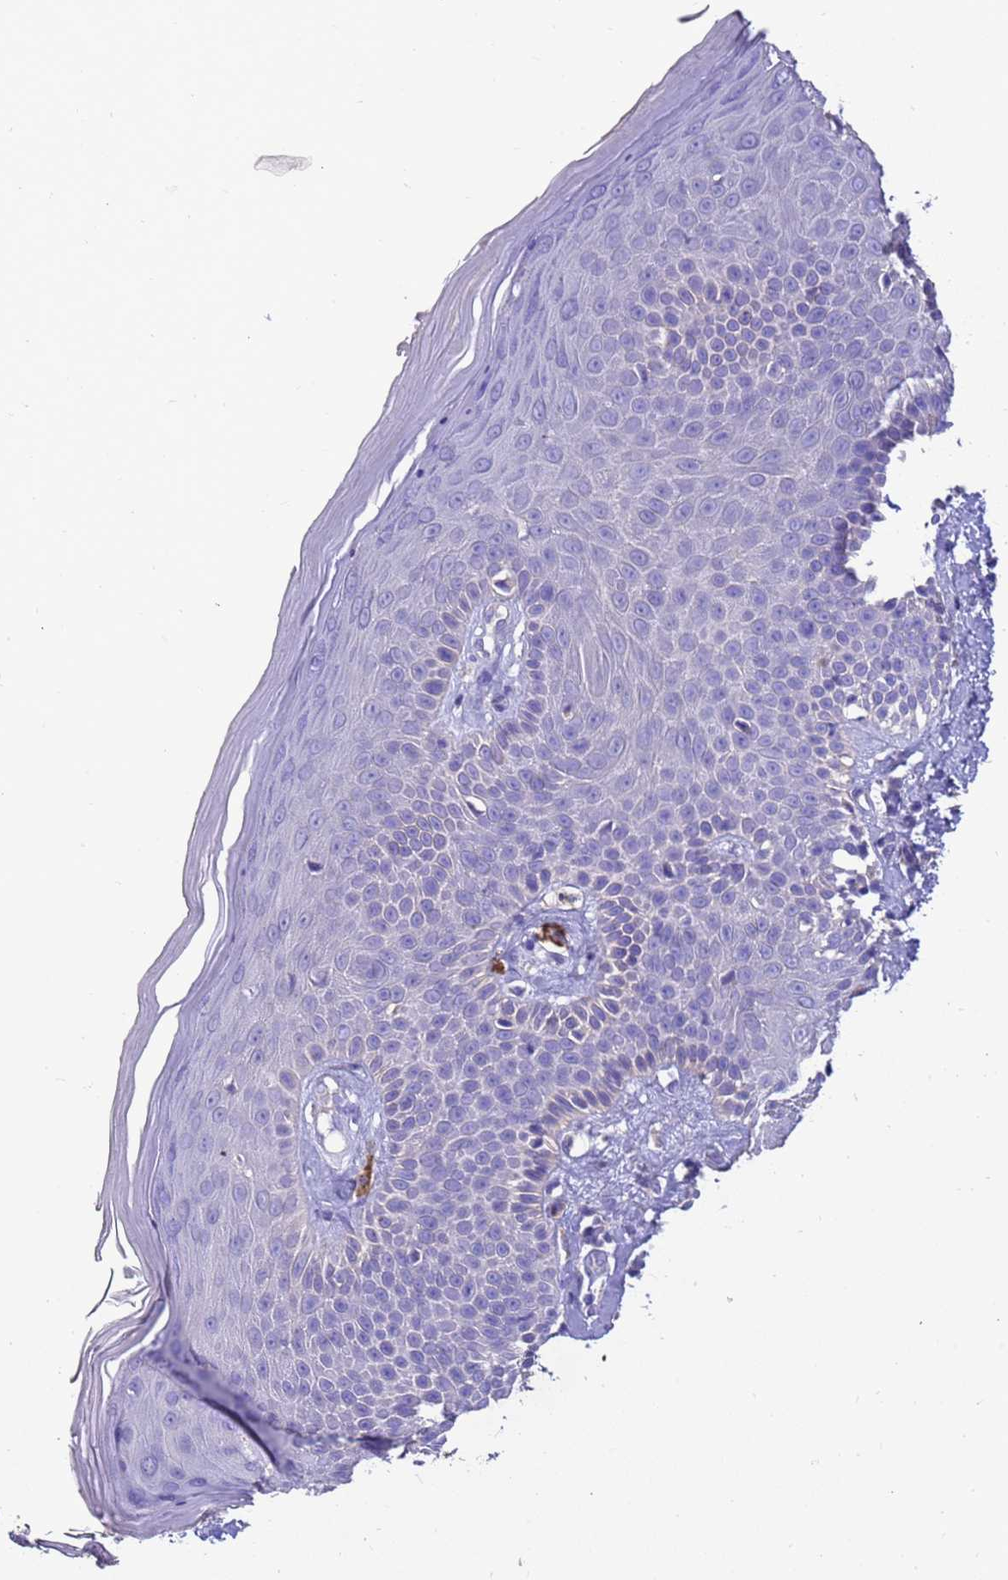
{"staining": {"intensity": "negative", "quantity": "none", "location": "none"}, "tissue": "skin", "cell_type": "Fibroblasts", "image_type": "normal", "snomed": [{"axis": "morphology", "description": "Normal tissue, NOS"}, {"axis": "topography", "description": "Skin"}], "caption": "An image of skin stained for a protein shows no brown staining in fibroblasts. (DAB immunohistochemistry (IHC) with hematoxylin counter stain).", "gene": "SRL", "patient": {"sex": "female", "age": 58}}